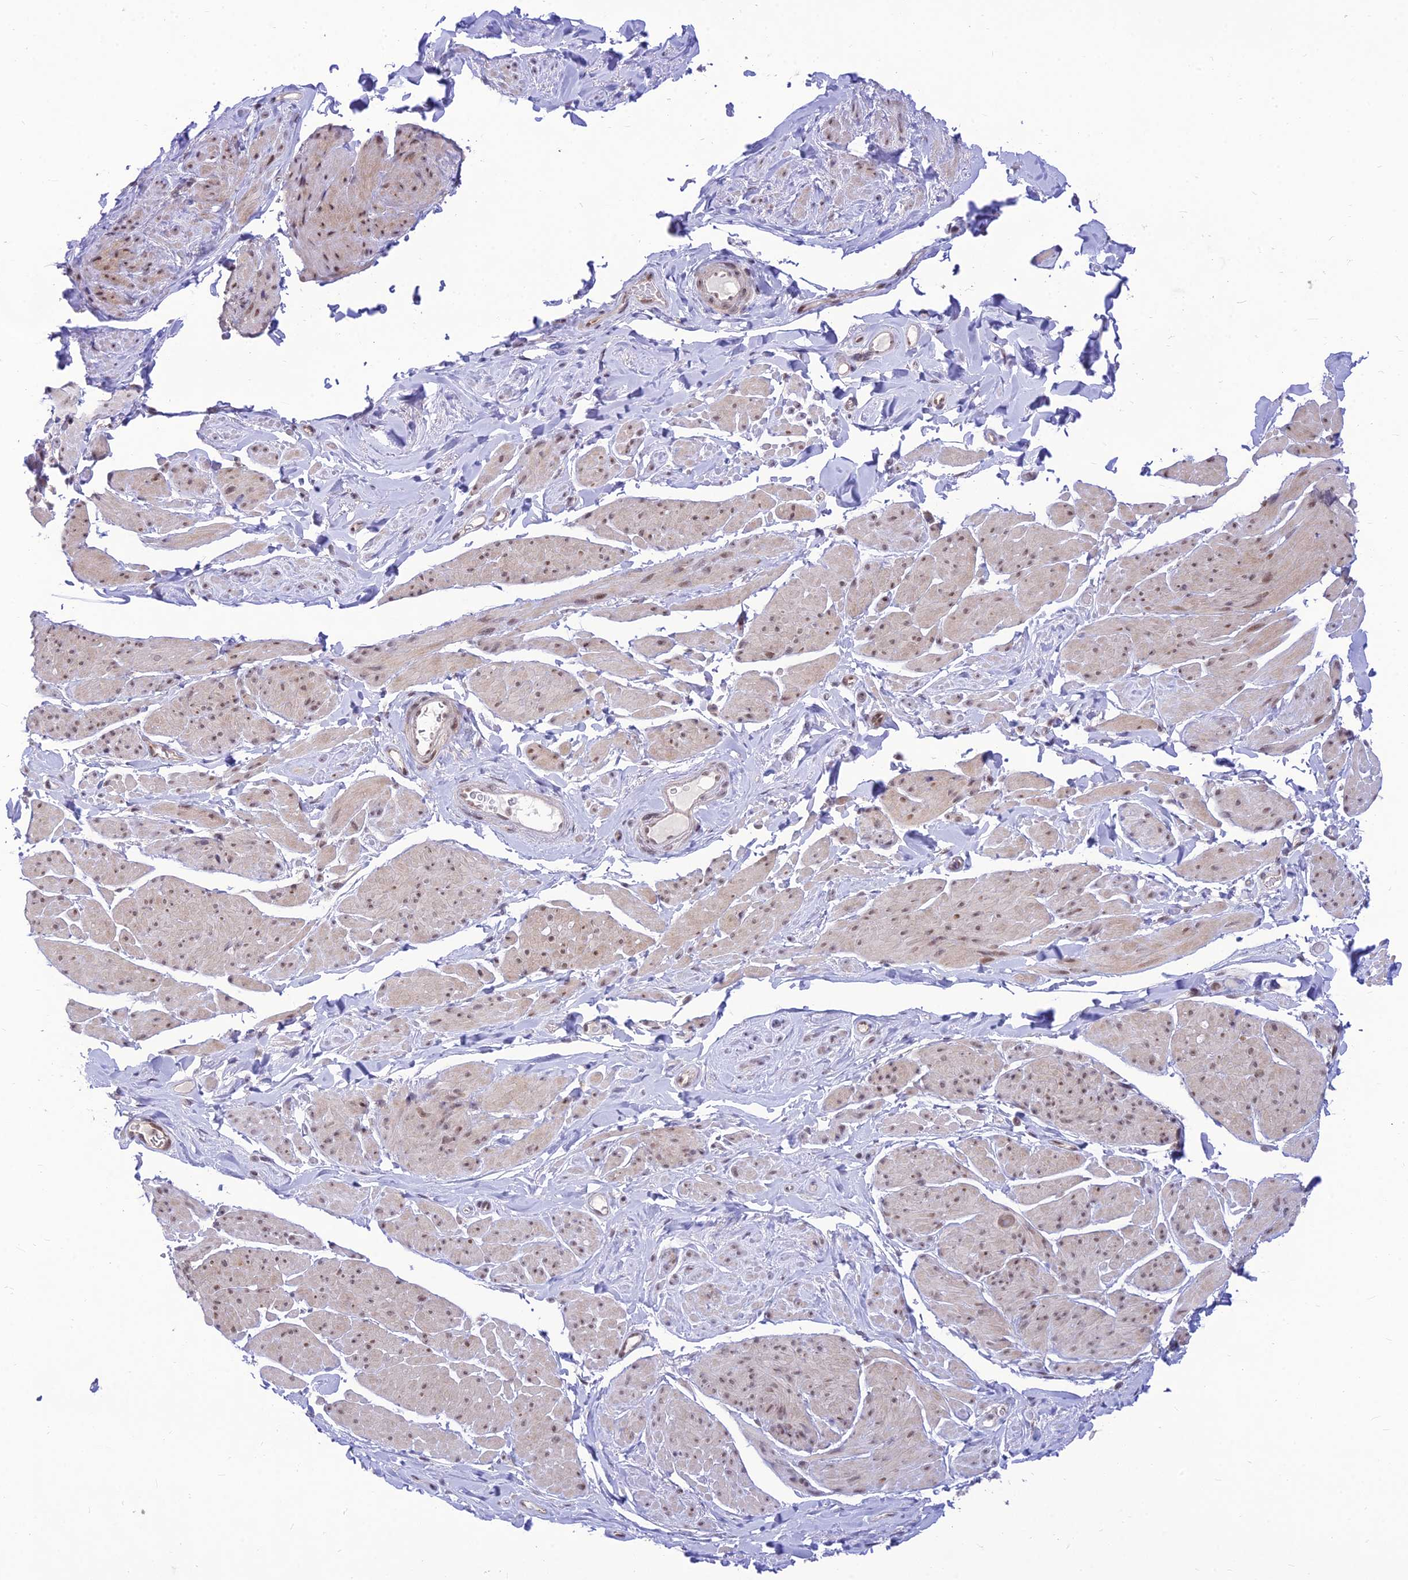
{"staining": {"intensity": "weak", "quantity": ">75%", "location": "nuclear"}, "tissue": "smooth muscle", "cell_type": "Smooth muscle cells", "image_type": "normal", "snomed": [{"axis": "morphology", "description": "Normal tissue, NOS"}, {"axis": "topography", "description": "Smooth muscle"}, {"axis": "topography", "description": "Peripheral nerve tissue"}], "caption": "Smooth muscle cells show low levels of weak nuclear staining in about >75% of cells in unremarkable smooth muscle.", "gene": "MICOS13", "patient": {"sex": "male", "age": 69}}